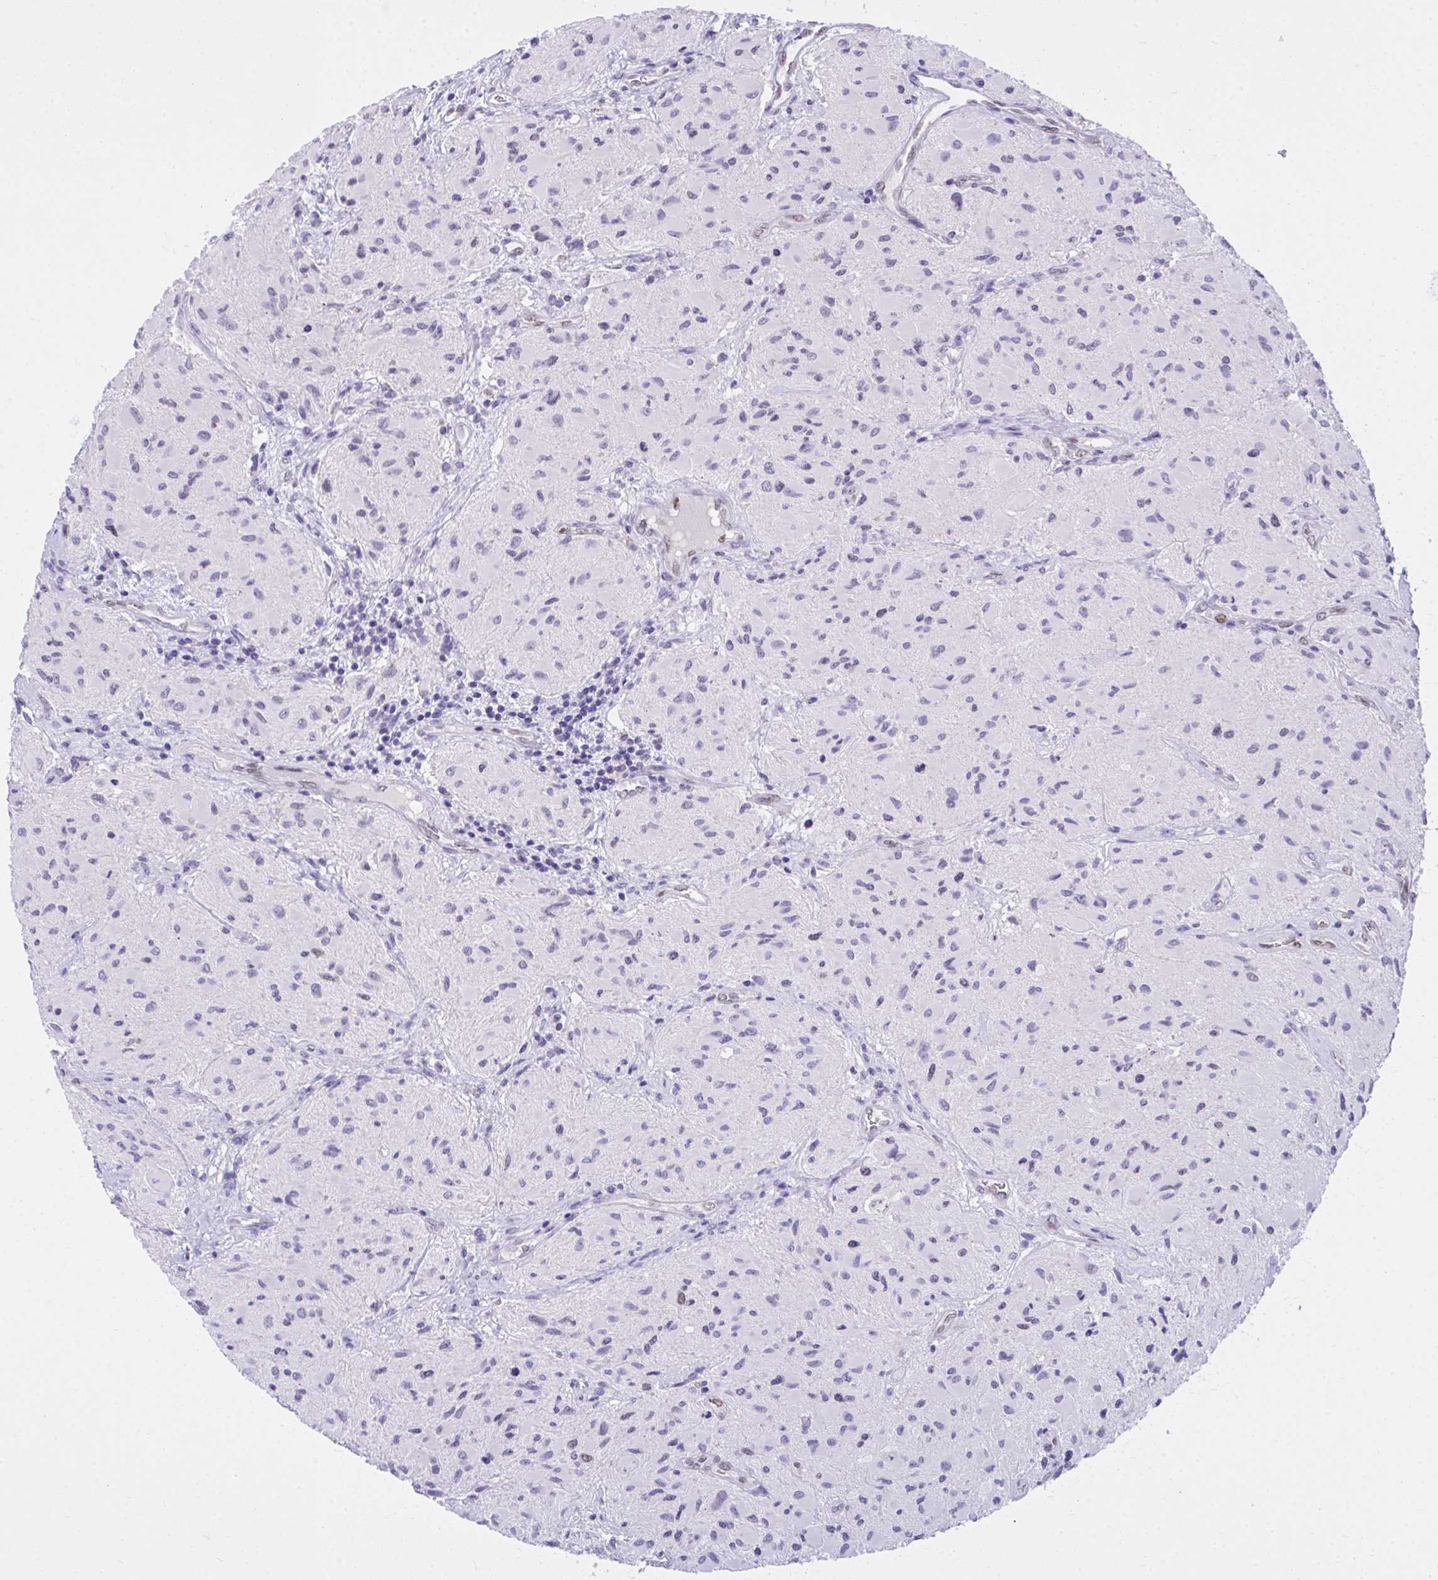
{"staining": {"intensity": "negative", "quantity": "none", "location": "none"}, "tissue": "glioma", "cell_type": "Tumor cells", "image_type": "cancer", "snomed": [{"axis": "morphology", "description": "Glioma, malignant, High grade"}, {"axis": "topography", "description": "Brain"}], "caption": "A high-resolution image shows immunohistochemistry (IHC) staining of glioma, which reveals no significant positivity in tumor cells.", "gene": "TEAD4", "patient": {"sex": "female", "age": 65}}